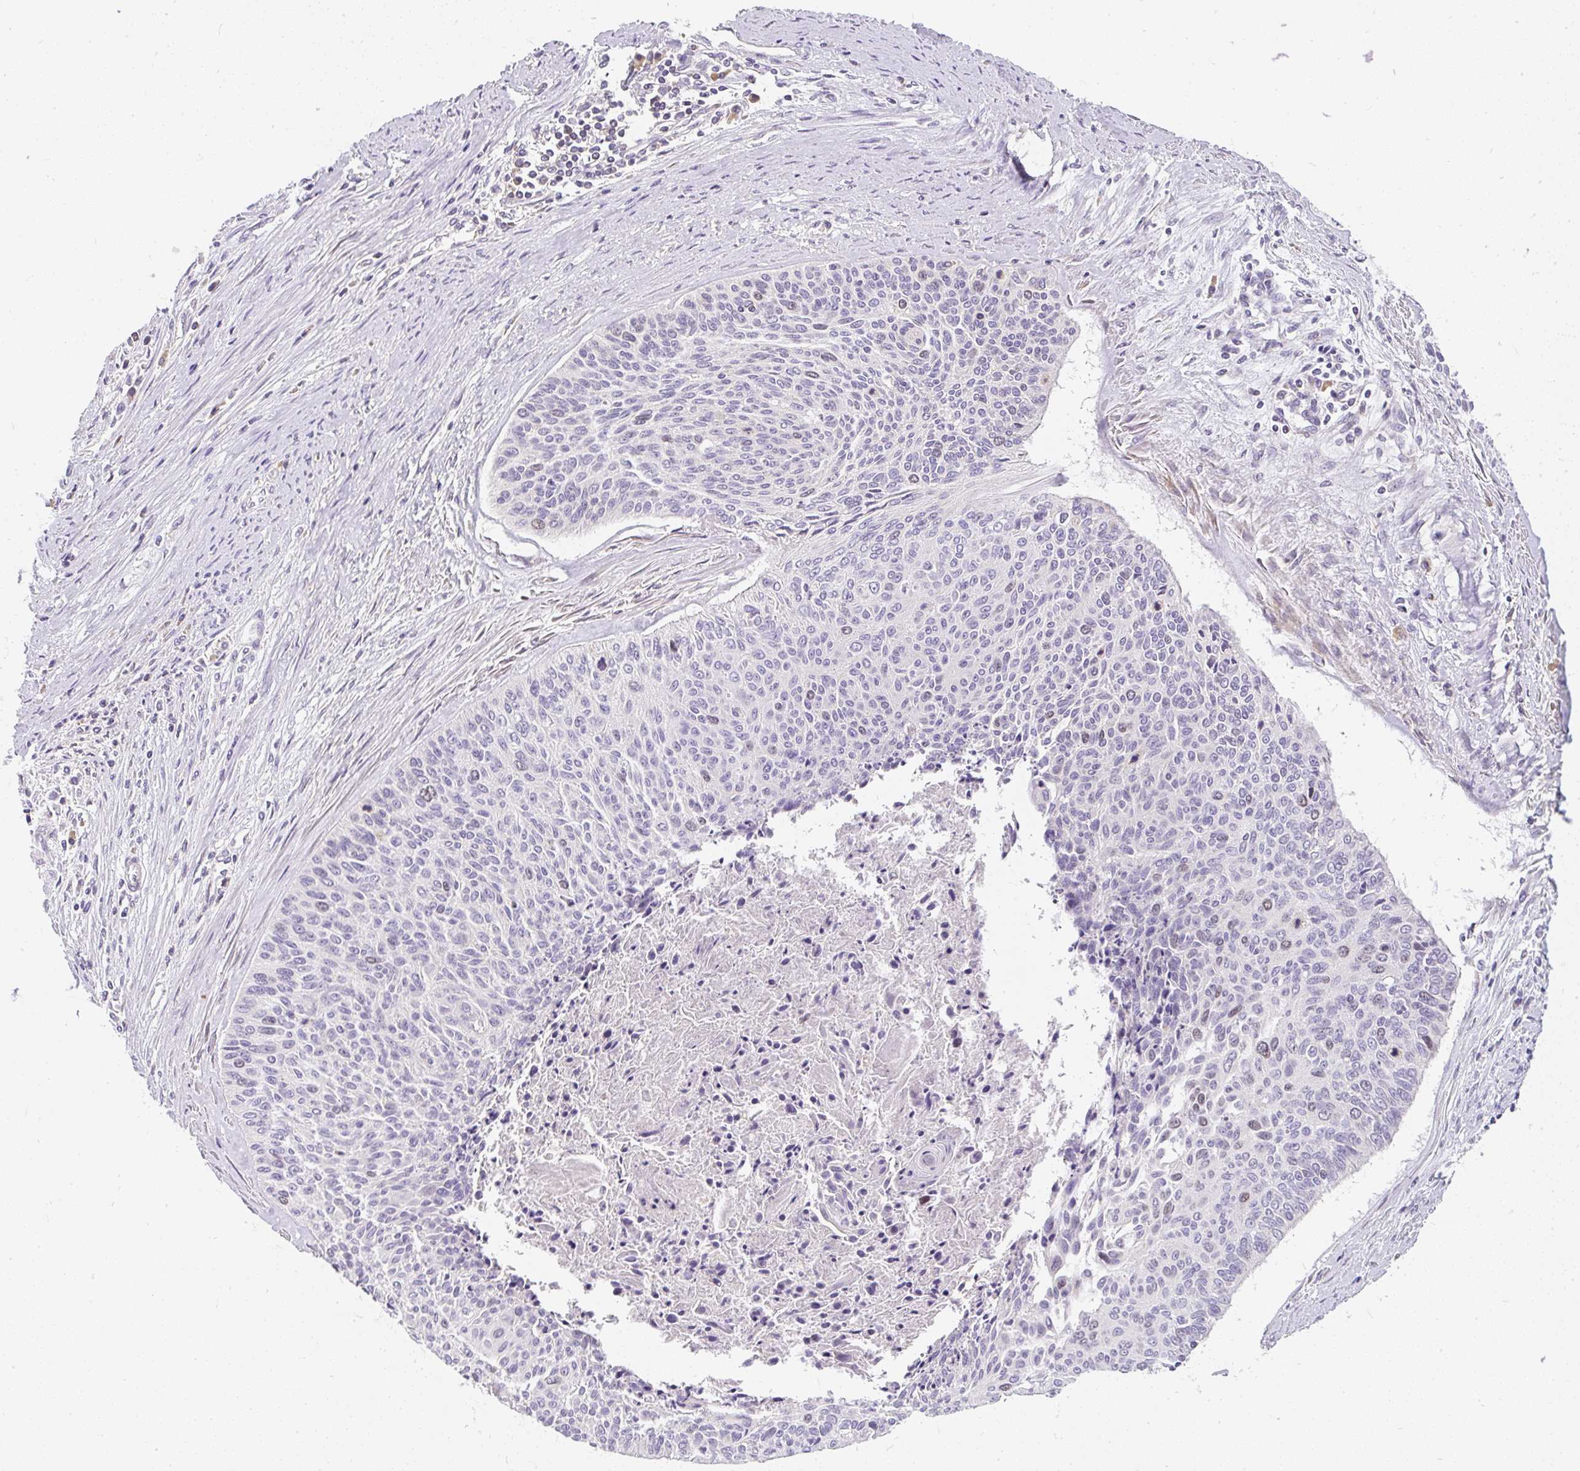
{"staining": {"intensity": "weak", "quantity": "<25%", "location": "nuclear"}, "tissue": "cervical cancer", "cell_type": "Tumor cells", "image_type": "cancer", "snomed": [{"axis": "morphology", "description": "Squamous cell carcinoma, NOS"}, {"axis": "topography", "description": "Cervix"}], "caption": "DAB immunohistochemical staining of human cervical cancer shows no significant positivity in tumor cells.", "gene": "CYP20A1", "patient": {"sex": "female", "age": 55}}